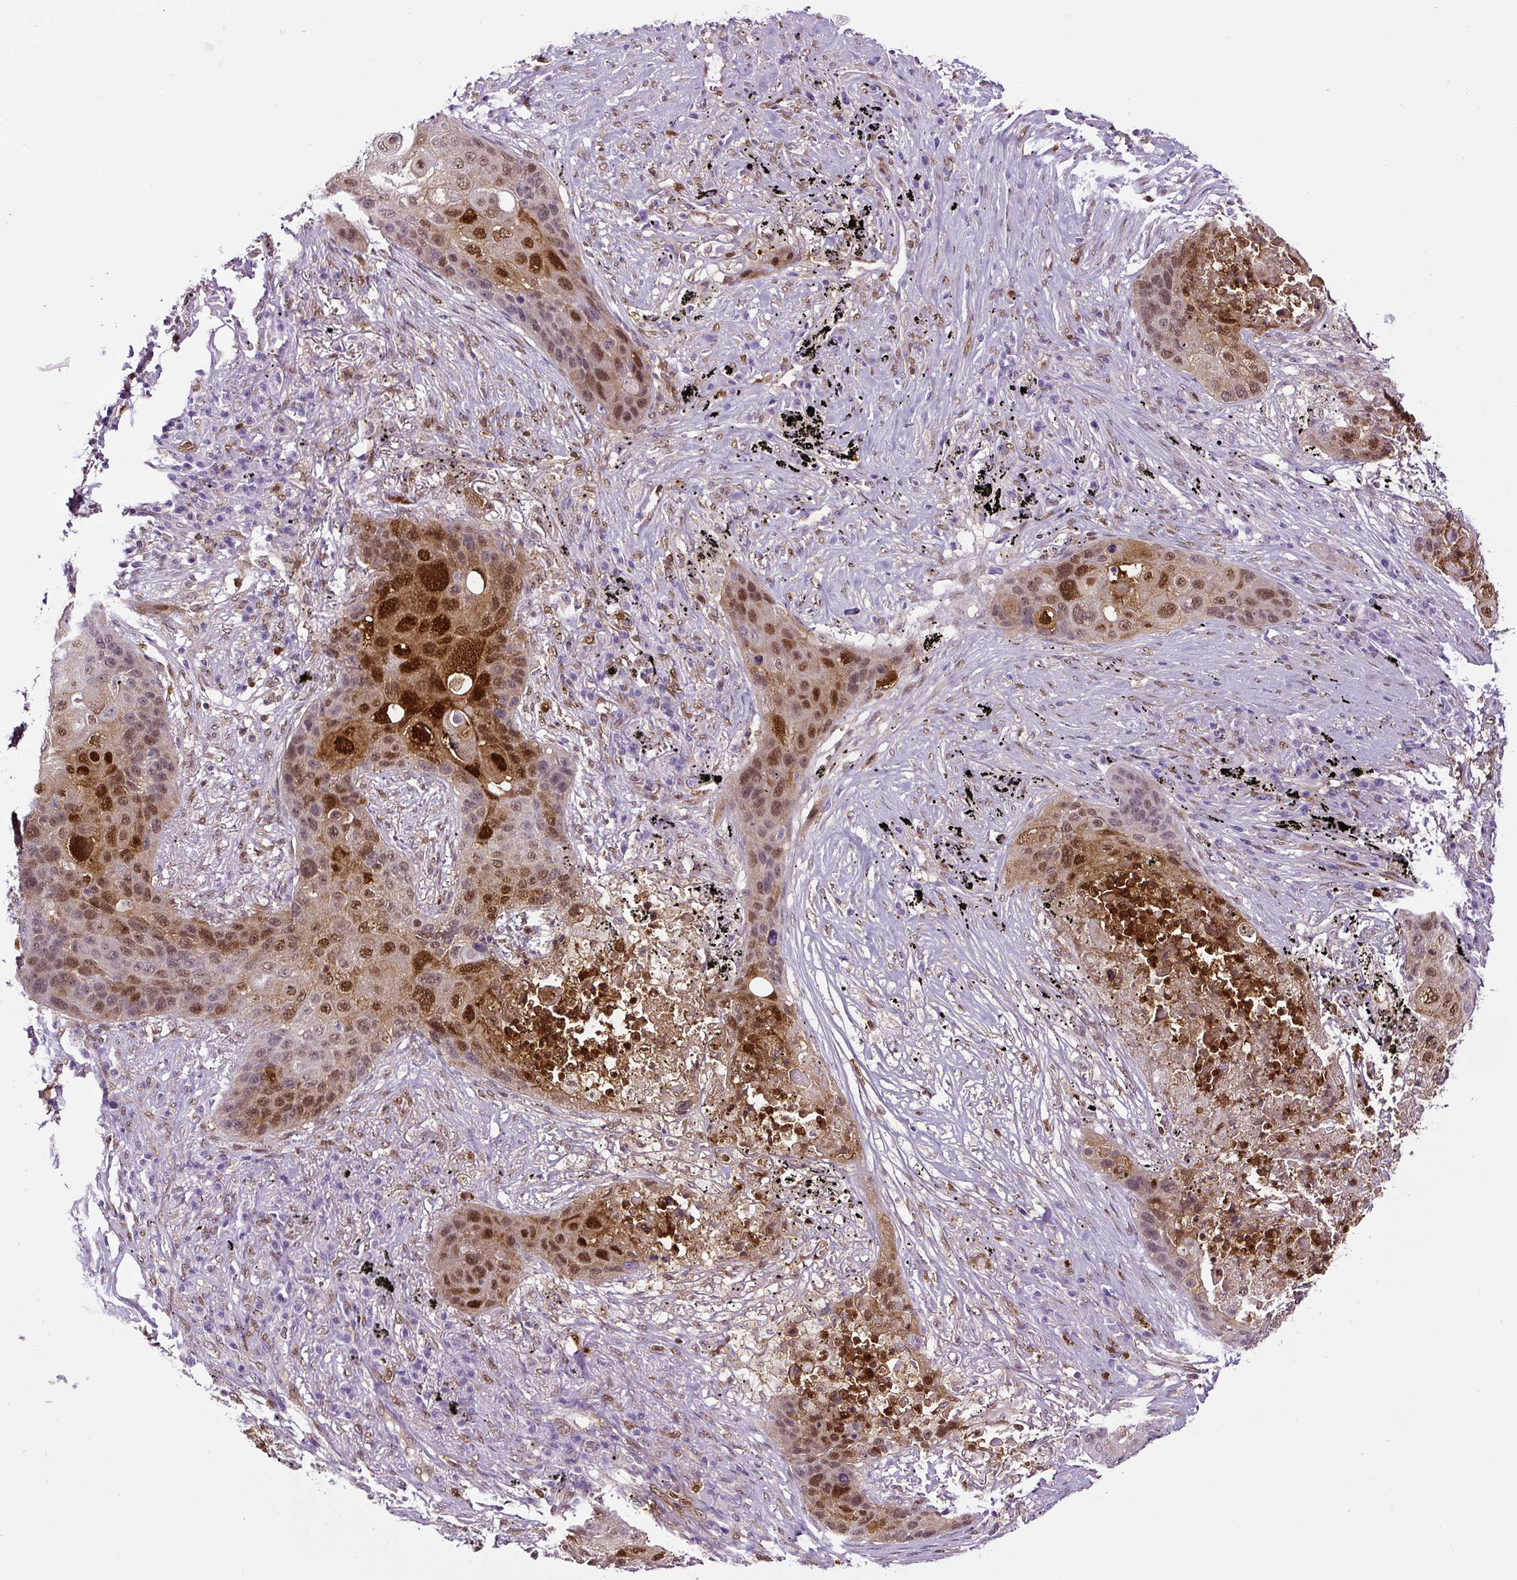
{"staining": {"intensity": "moderate", "quantity": "25%-75%", "location": "nuclear"}, "tissue": "lung cancer", "cell_type": "Tumor cells", "image_type": "cancer", "snomed": [{"axis": "morphology", "description": "Squamous cell carcinoma, NOS"}, {"axis": "topography", "description": "Lung"}], "caption": "Tumor cells demonstrate medium levels of moderate nuclear expression in about 25%-75% of cells in human lung squamous cell carcinoma.", "gene": "ANXA1", "patient": {"sex": "female", "age": 63}}